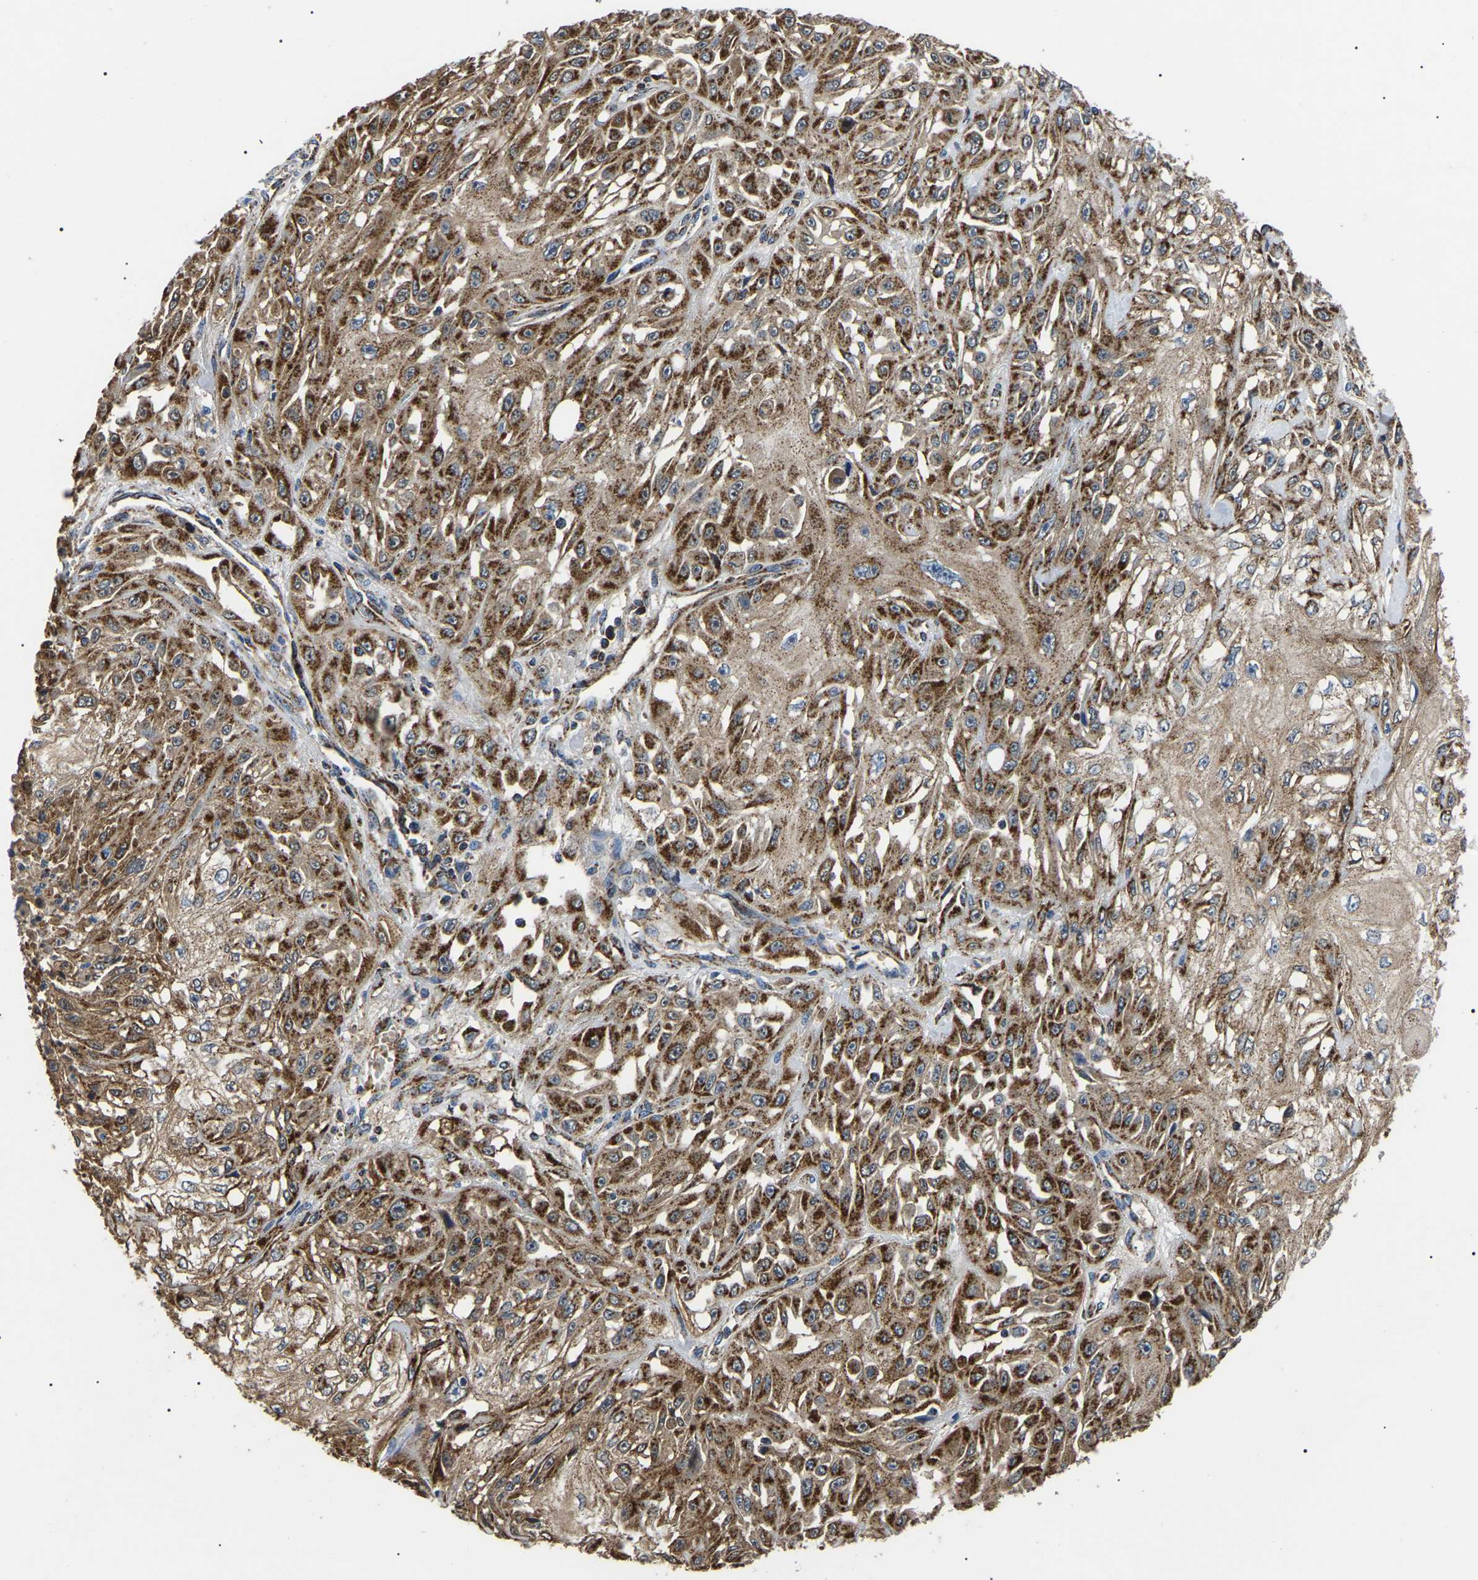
{"staining": {"intensity": "strong", "quantity": ">75%", "location": "cytoplasmic/membranous"}, "tissue": "skin cancer", "cell_type": "Tumor cells", "image_type": "cancer", "snomed": [{"axis": "morphology", "description": "Squamous cell carcinoma, NOS"}, {"axis": "morphology", "description": "Squamous cell carcinoma, metastatic, NOS"}, {"axis": "topography", "description": "Skin"}, {"axis": "topography", "description": "Lymph node"}], "caption": "A photomicrograph of human skin squamous cell carcinoma stained for a protein displays strong cytoplasmic/membranous brown staining in tumor cells. (DAB (3,3'-diaminobenzidine) IHC, brown staining for protein, blue staining for nuclei).", "gene": "PPM1E", "patient": {"sex": "male", "age": 75}}